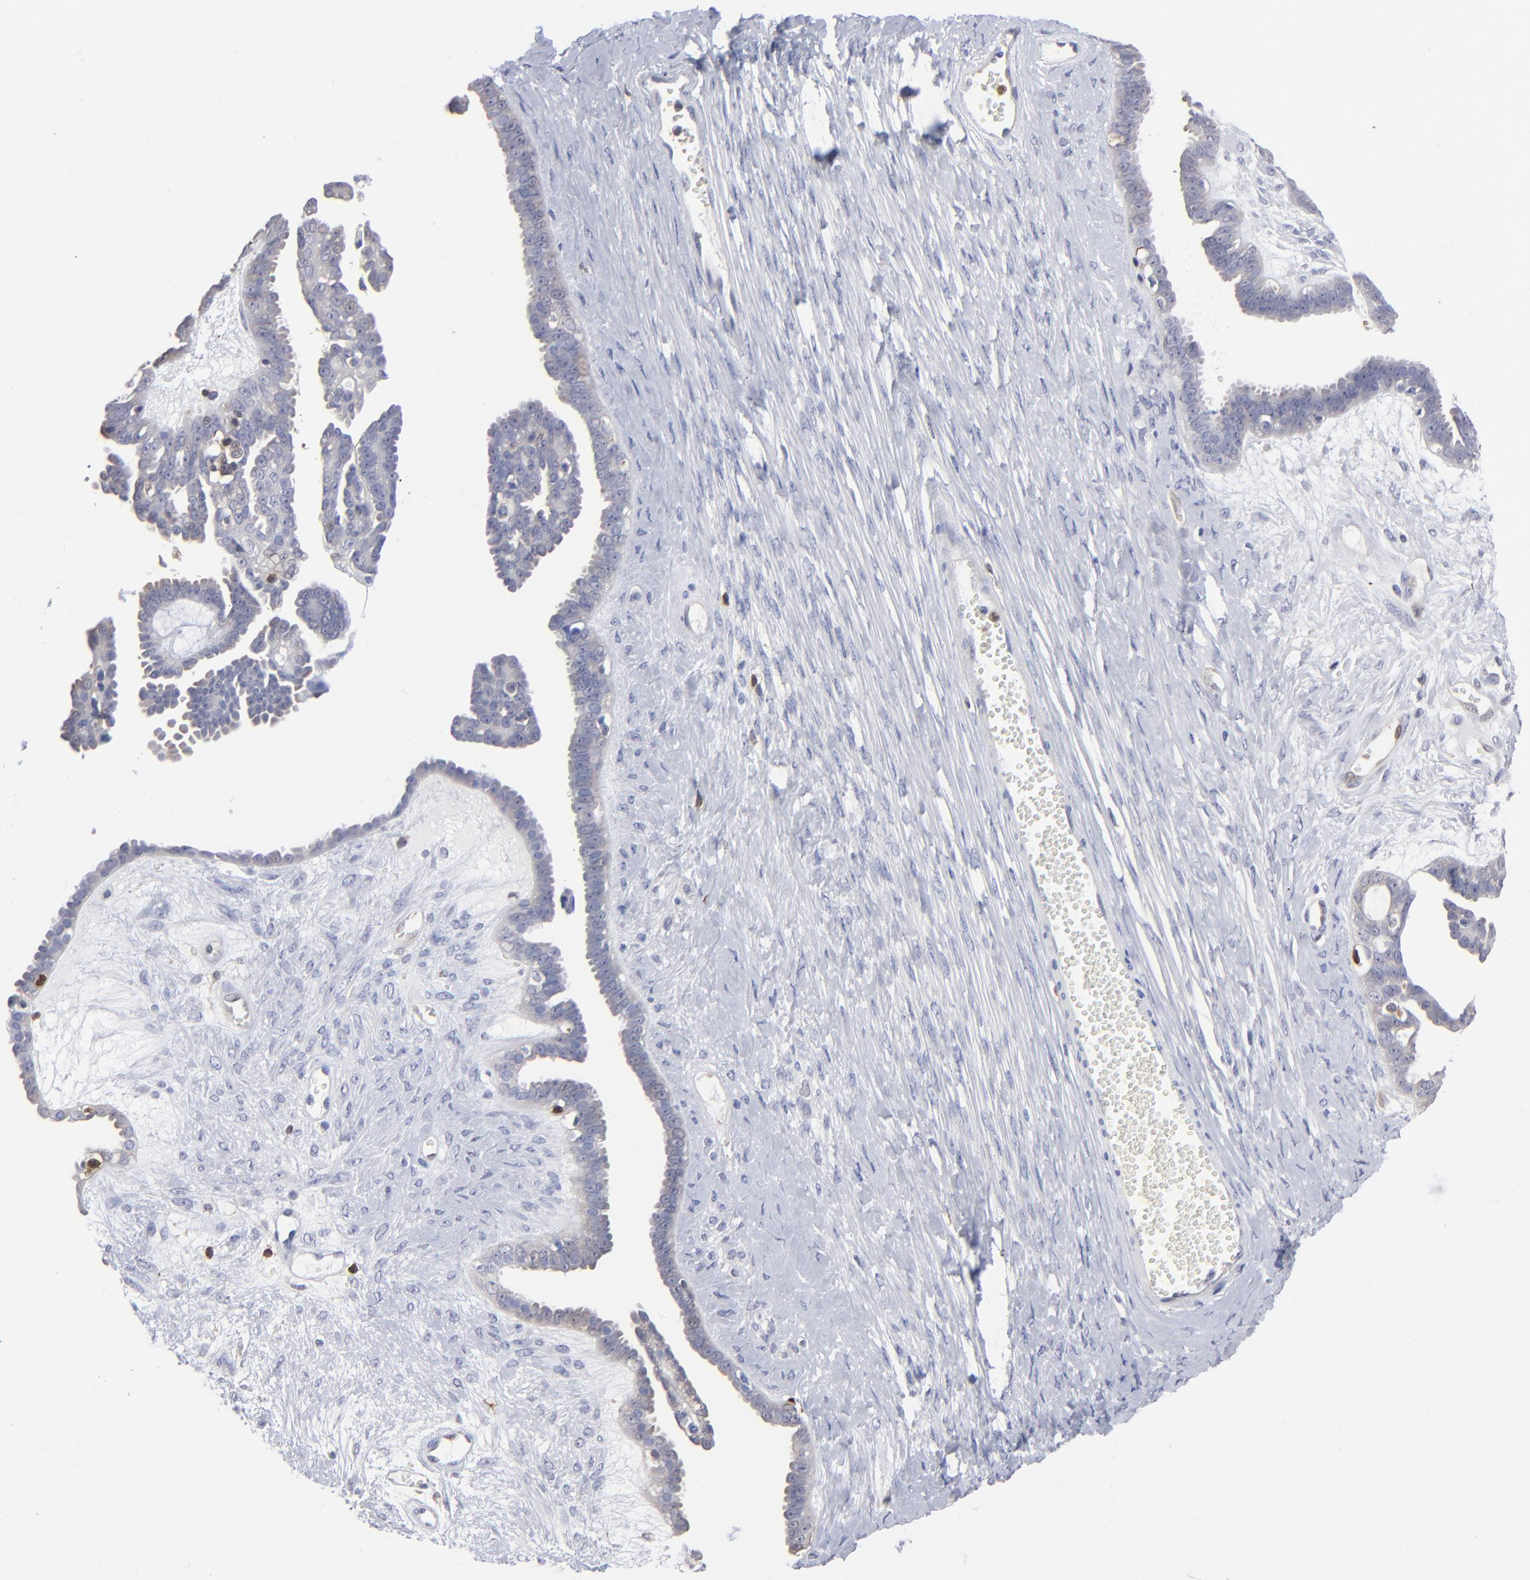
{"staining": {"intensity": "negative", "quantity": "none", "location": "none"}, "tissue": "ovarian cancer", "cell_type": "Tumor cells", "image_type": "cancer", "snomed": [{"axis": "morphology", "description": "Cystadenocarcinoma, serous, NOS"}, {"axis": "topography", "description": "Ovary"}], "caption": "Tumor cells show no significant expression in ovarian cancer.", "gene": "TBXT", "patient": {"sex": "female", "age": 71}}